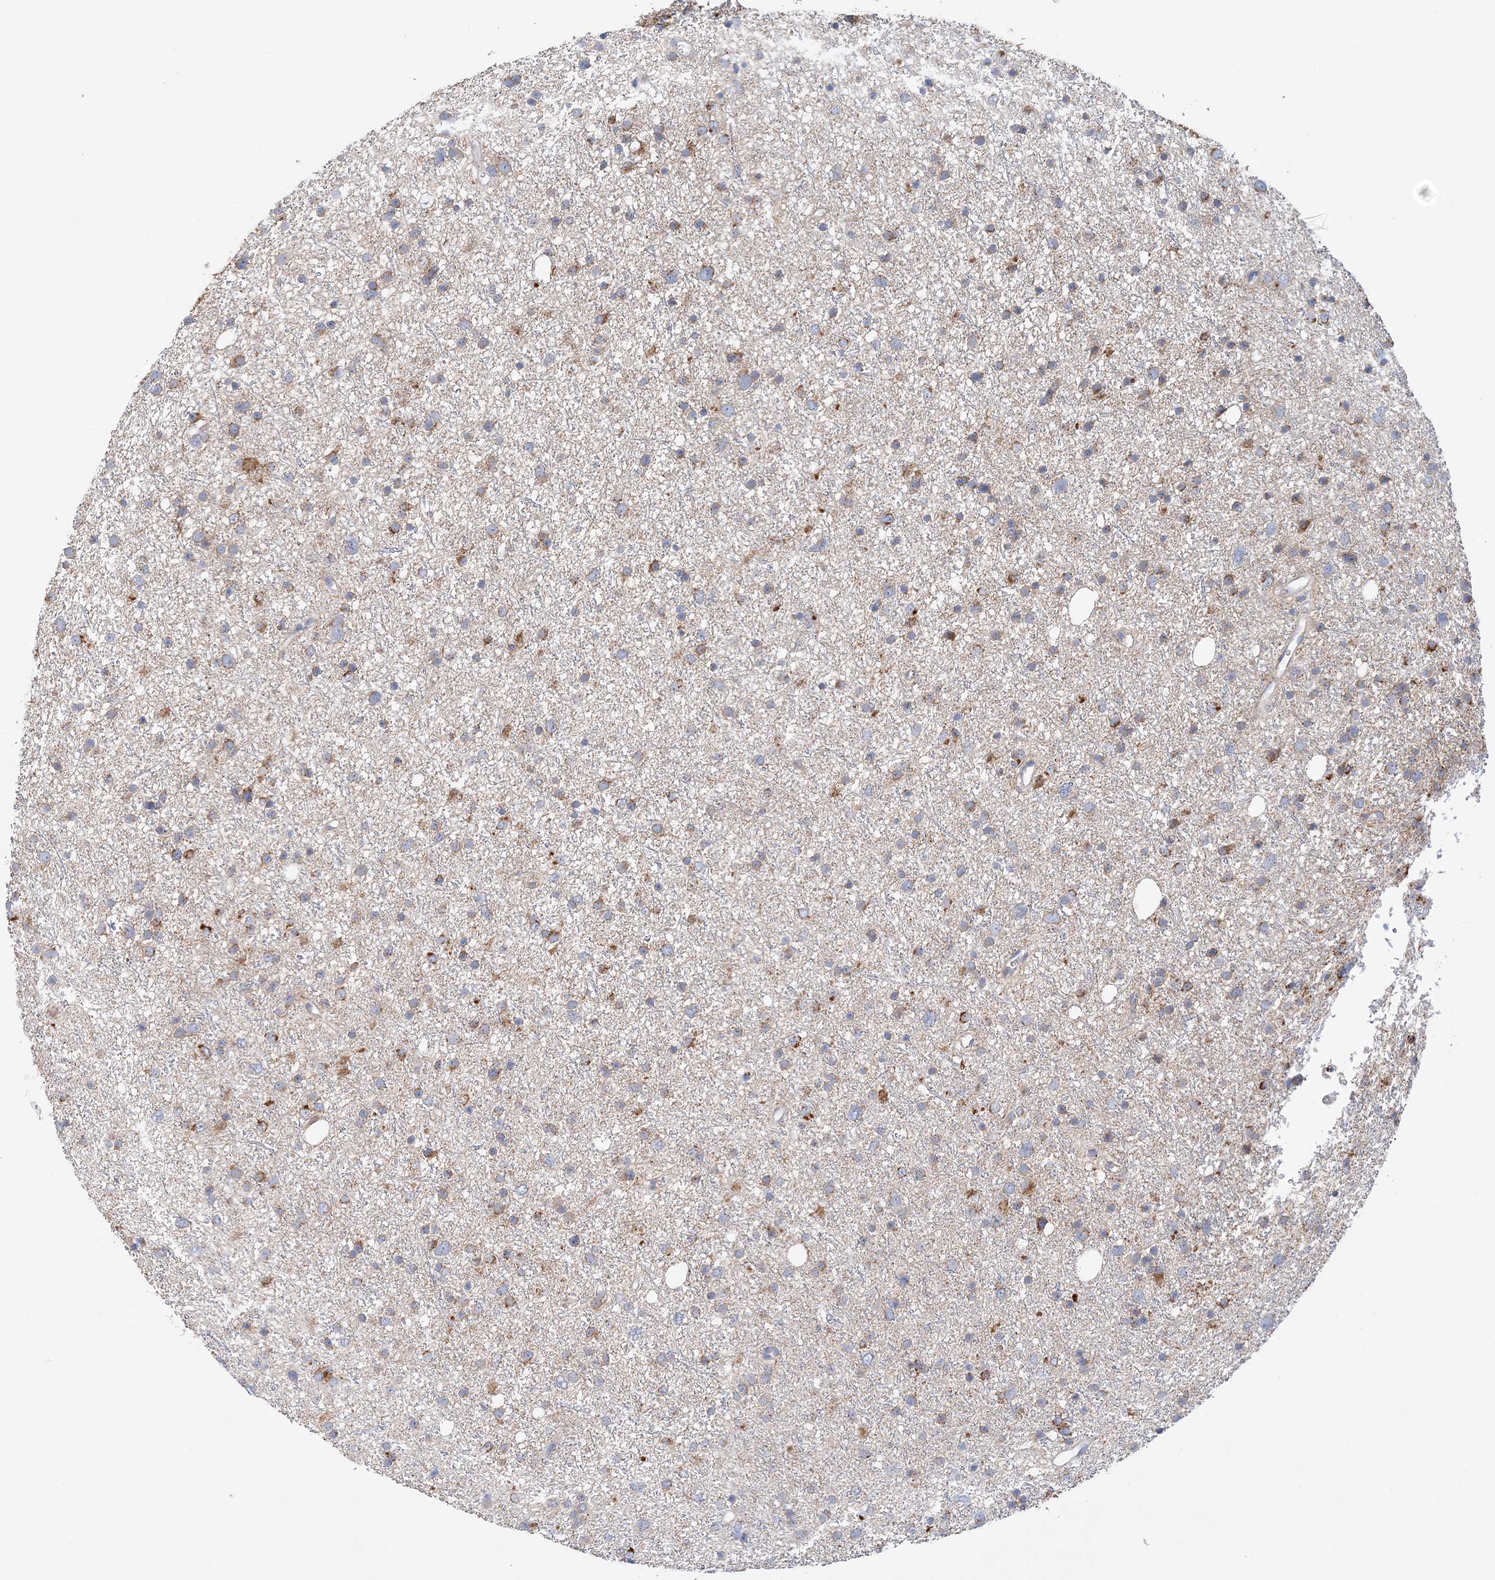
{"staining": {"intensity": "moderate", "quantity": "<25%", "location": "cytoplasmic/membranous"}, "tissue": "glioma", "cell_type": "Tumor cells", "image_type": "cancer", "snomed": [{"axis": "morphology", "description": "Glioma, malignant, Low grade"}, {"axis": "topography", "description": "Cerebral cortex"}], "caption": "High-power microscopy captured an immunohistochemistry (IHC) histopathology image of malignant low-grade glioma, revealing moderate cytoplasmic/membranous positivity in about <25% of tumor cells.", "gene": "TTC32", "patient": {"sex": "female", "age": 39}}